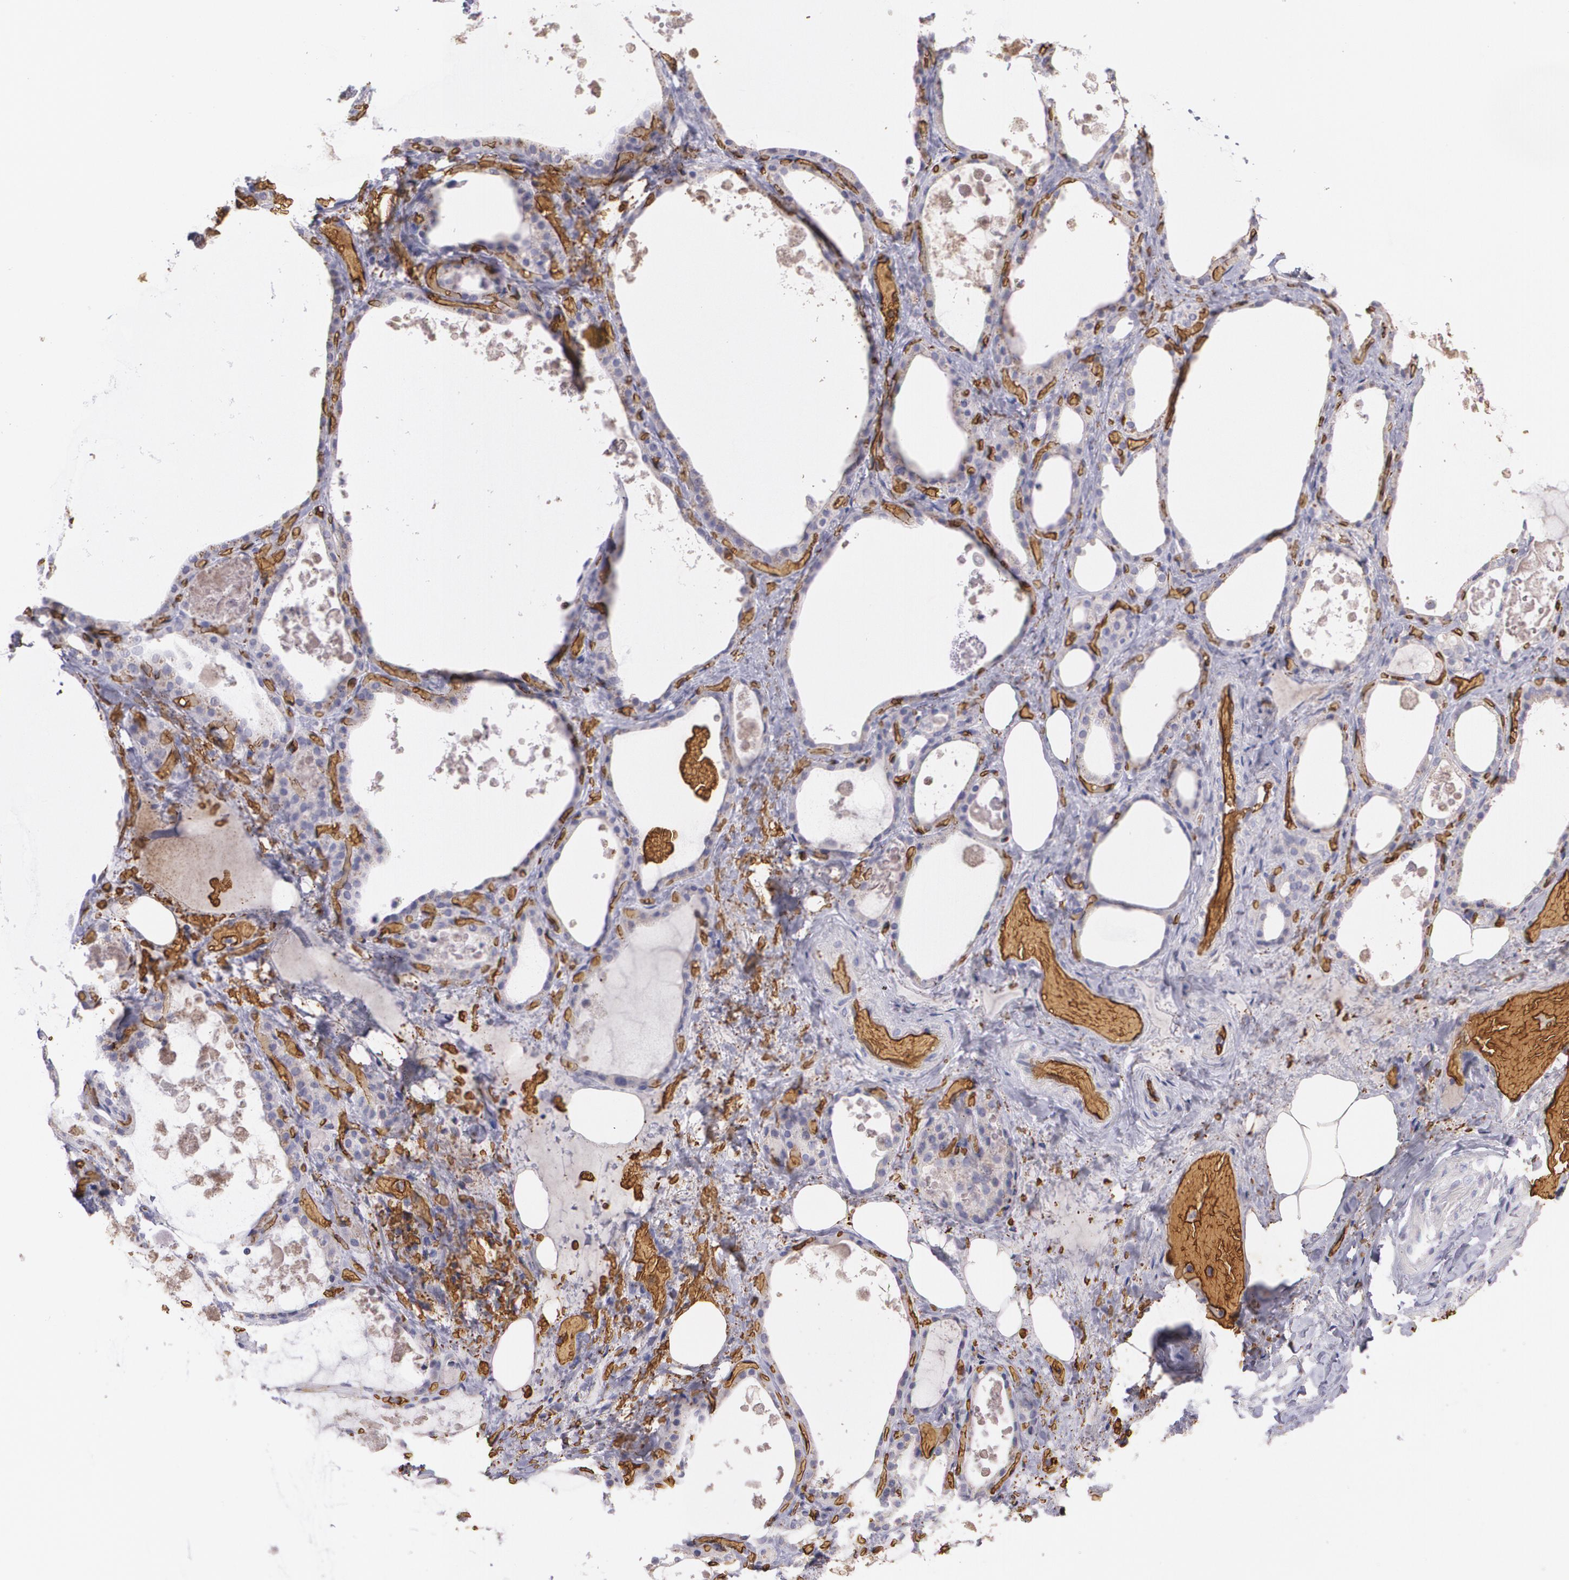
{"staining": {"intensity": "weak", "quantity": "25%-75%", "location": "cytoplasmic/membranous"}, "tissue": "thyroid gland", "cell_type": "Glandular cells", "image_type": "normal", "snomed": [{"axis": "morphology", "description": "Normal tissue, NOS"}, {"axis": "topography", "description": "Thyroid gland"}], "caption": "Immunohistochemistry (IHC) micrograph of normal thyroid gland stained for a protein (brown), which exhibits low levels of weak cytoplasmic/membranous expression in approximately 25%-75% of glandular cells.", "gene": "SLC2A1", "patient": {"sex": "male", "age": 61}}